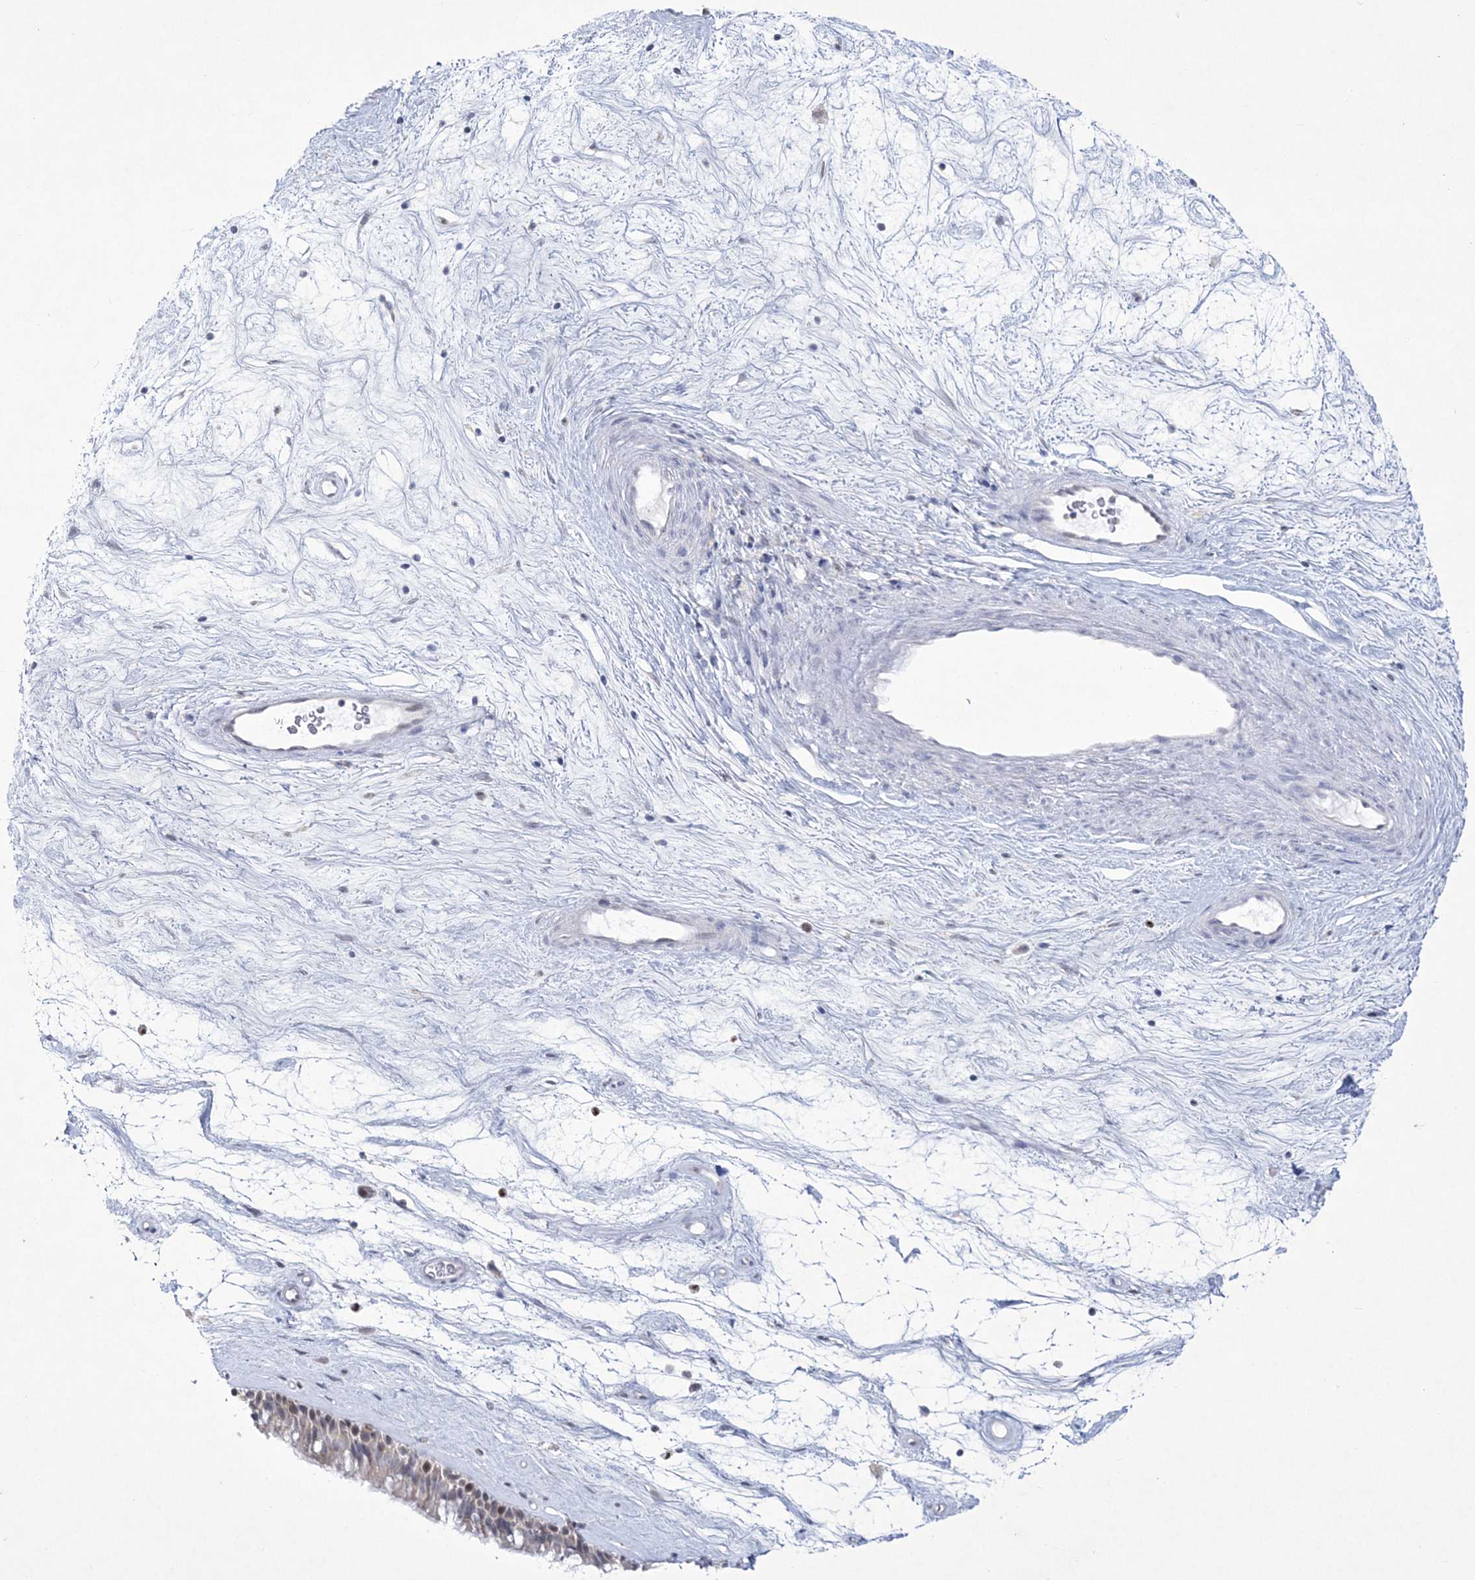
{"staining": {"intensity": "moderate", "quantity": "<25%", "location": "nuclear"}, "tissue": "nasopharynx", "cell_type": "Respiratory epithelial cells", "image_type": "normal", "snomed": [{"axis": "morphology", "description": "Normal tissue, NOS"}, {"axis": "topography", "description": "Nasopharynx"}], "caption": "IHC of normal nasopharynx shows low levels of moderate nuclear expression in approximately <25% of respiratory epithelial cells. The protein is shown in brown color, while the nuclei are stained blue.", "gene": "WDR27", "patient": {"sex": "male", "age": 64}}